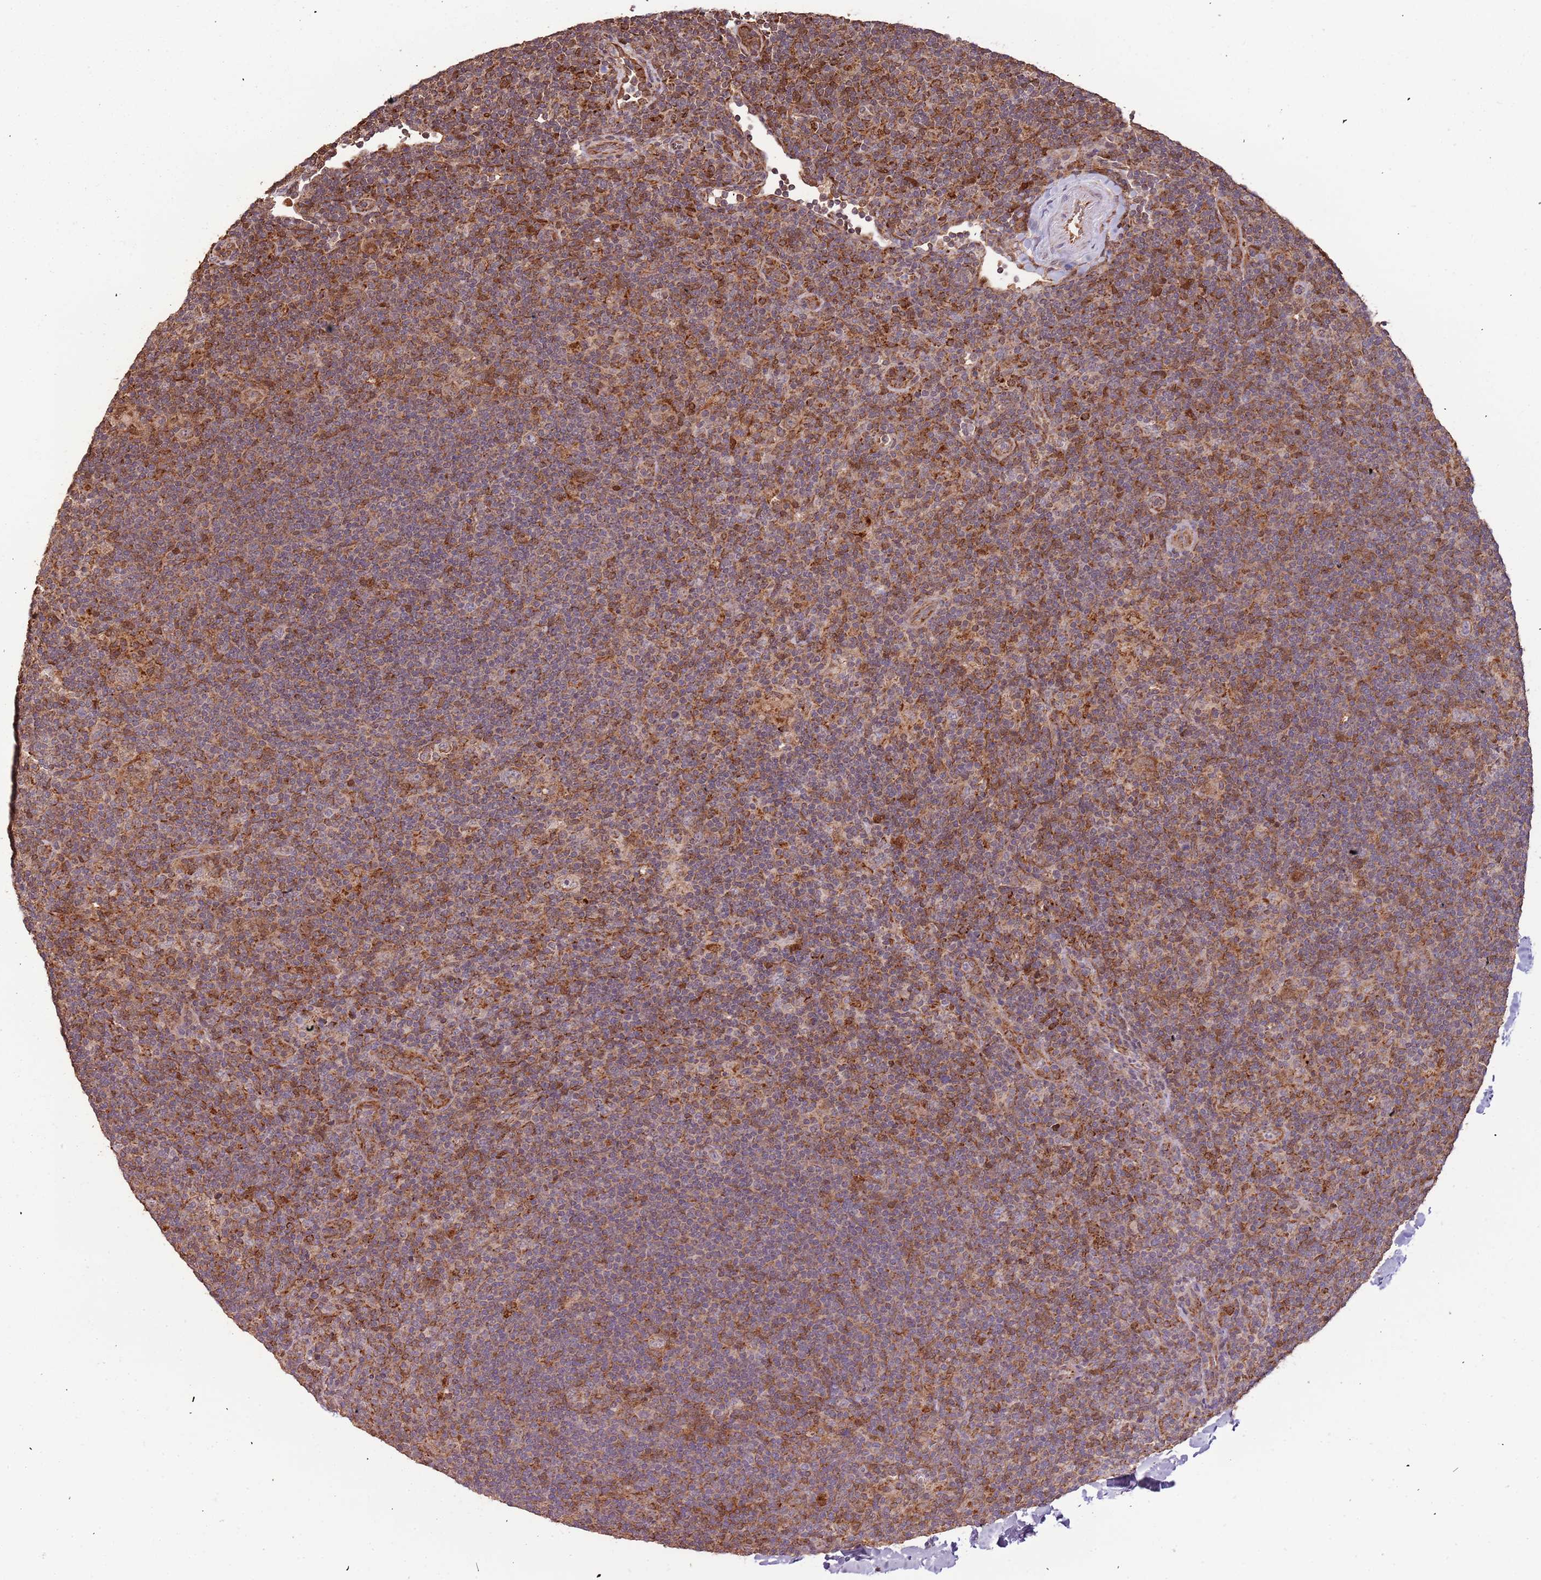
{"staining": {"intensity": "moderate", "quantity": ">75%", "location": "cytoplasmic/membranous"}, "tissue": "lymphoma", "cell_type": "Tumor cells", "image_type": "cancer", "snomed": [{"axis": "morphology", "description": "Hodgkin's disease, NOS"}, {"axis": "topography", "description": "Lymph node"}], "caption": "High-magnification brightfield microscopy of lymphoma stained with DAB (3,3'-diaminobenzidine) (brown) and counterstained with hematoxylin (blue). tumor cells exhibit moderate cytoplasmic/membranous expression is seen in about>75% of cells.", "gene": "IL17RD", "patient": {"sex": "female", "age": 57}}